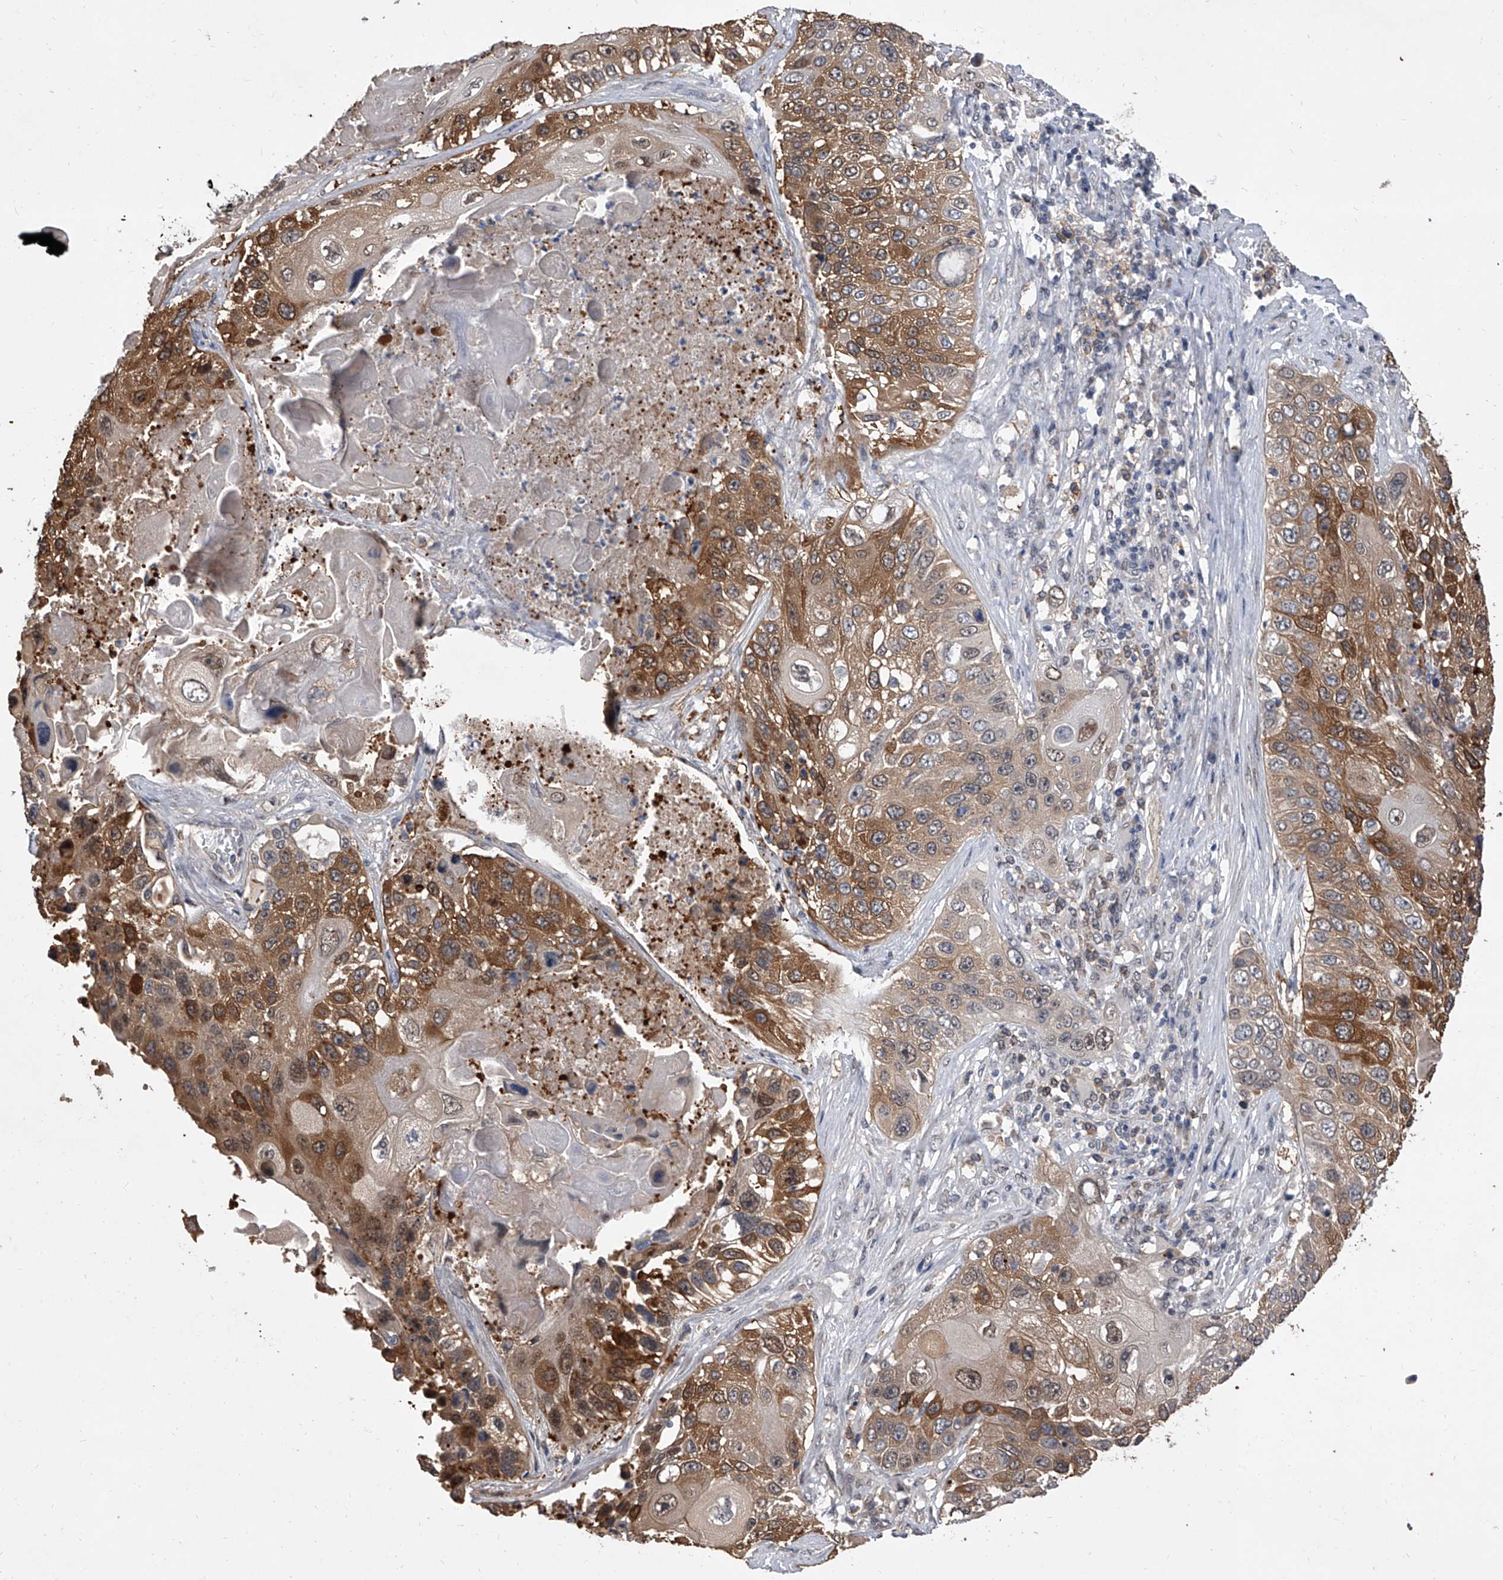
{"staining": {"intensity": "moderate", "quantity": ">75%", "location": "cytoplasmic/membranous"}, "tissue": "lung cancer", "cell_type": "Tumor cells", "image_type": "cancer", "snomed": [{"axis": "morphology", "description": "Squamous cell carcinoma, NOS"}, {"axis": "topography", "description": "Lung"}], "caption": "Lung cancer stained with DAB (3,3'-diaminobenzidine) immunohistochemistry (IHC) exhibits medium levels of moderate cytoplasmic/membranous positivity in about >75% of tumor cells. Nuclei are stained in blue.", "gene": "BHLHE23", "patient": {"sex": "male", "age": 61}}